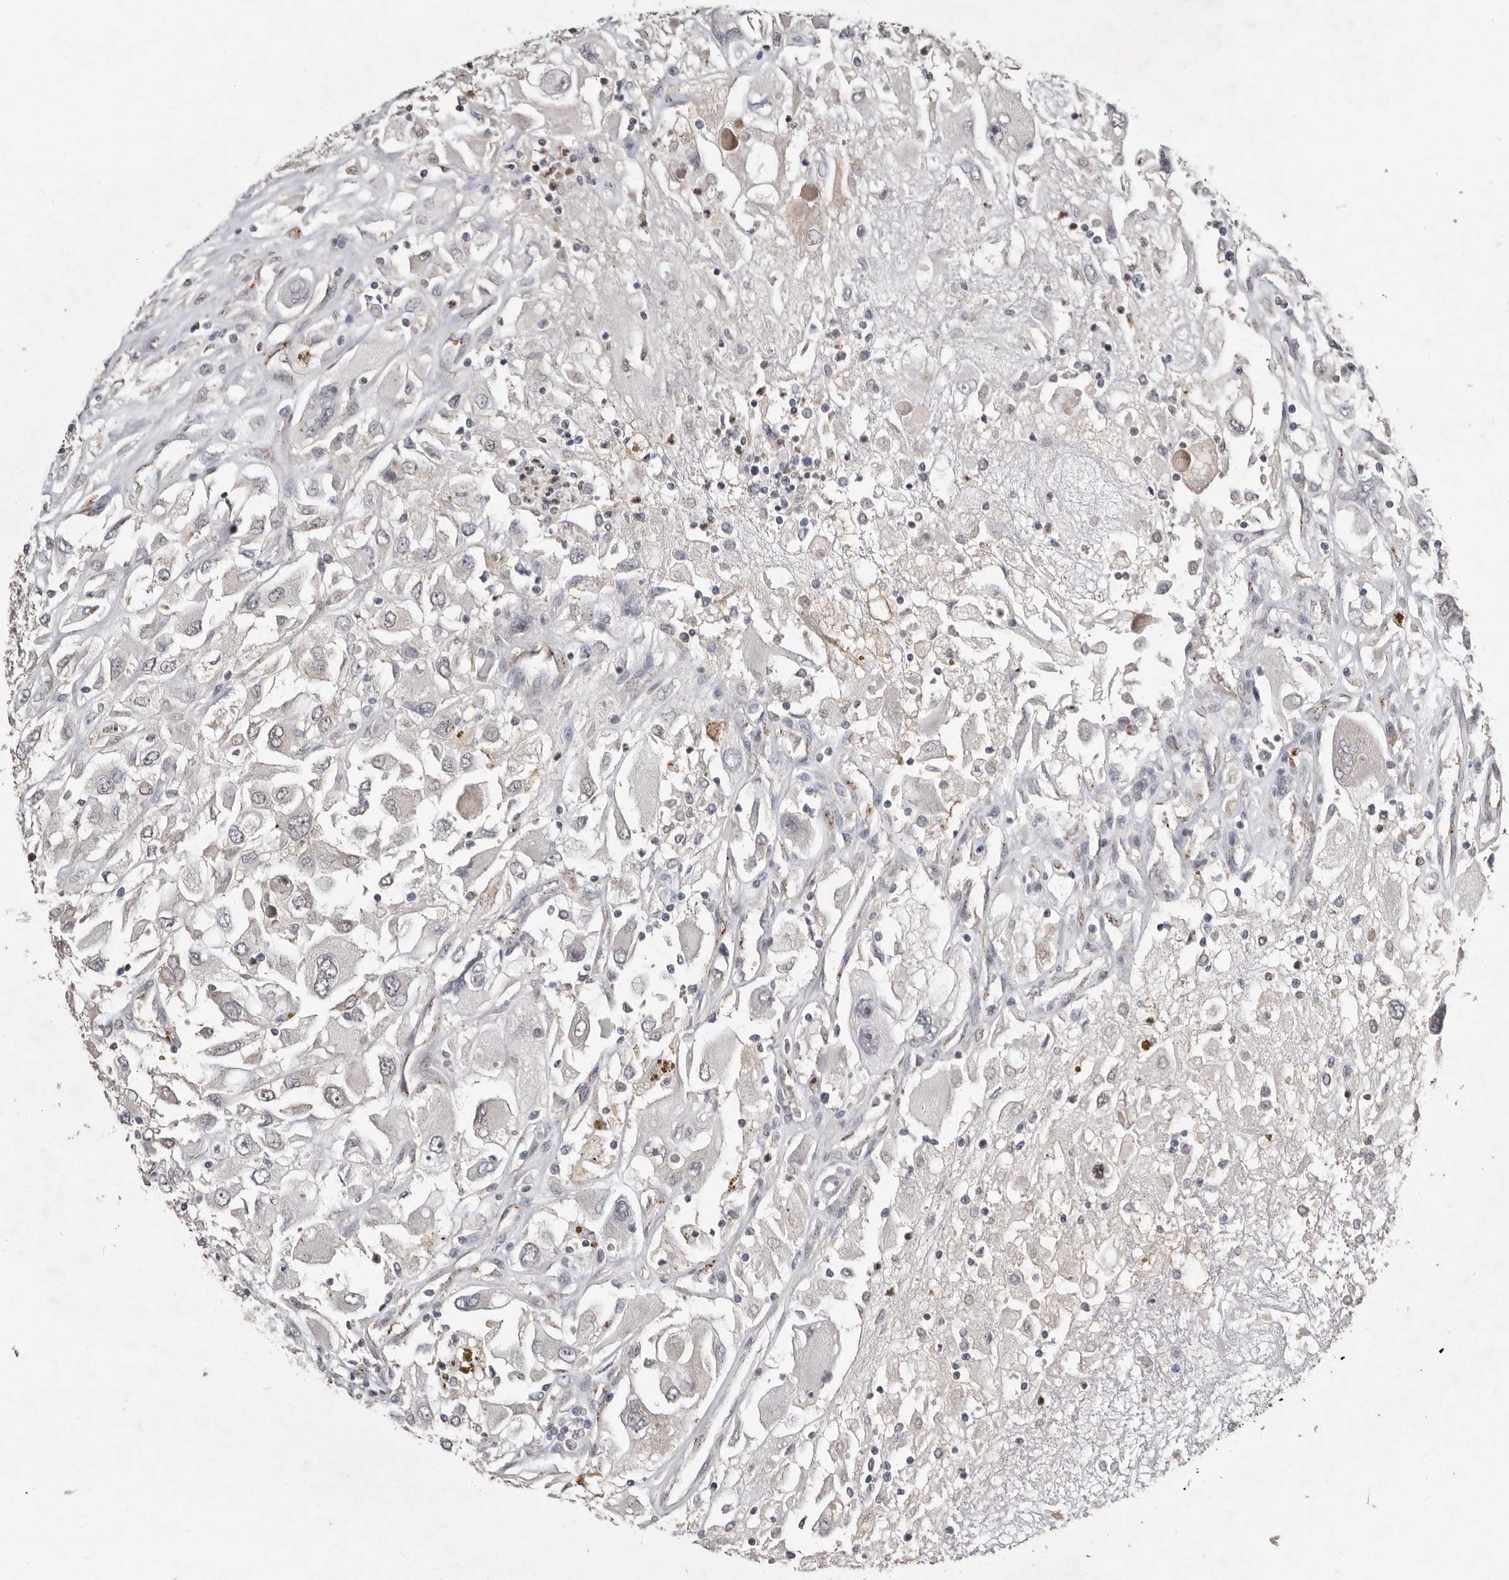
{"staining": {"intensity": "negative", "quantity": "none", "location": "none"}, "tissue": "renal cancer", "cell_type": "Tumor cells", "image_type": "cancer", "snomed": [{"axis": "morphology", "description": "Adenocarcinoma, NOS"}, {"axis": "topography", "description": "Kidney"}], "caption": "Micrograph shows no protein expression in tumor cells of renal adenocarcinoma tissue.", "gene": "SULT1E1", "patient": {"sex": "female", "age": 52}}